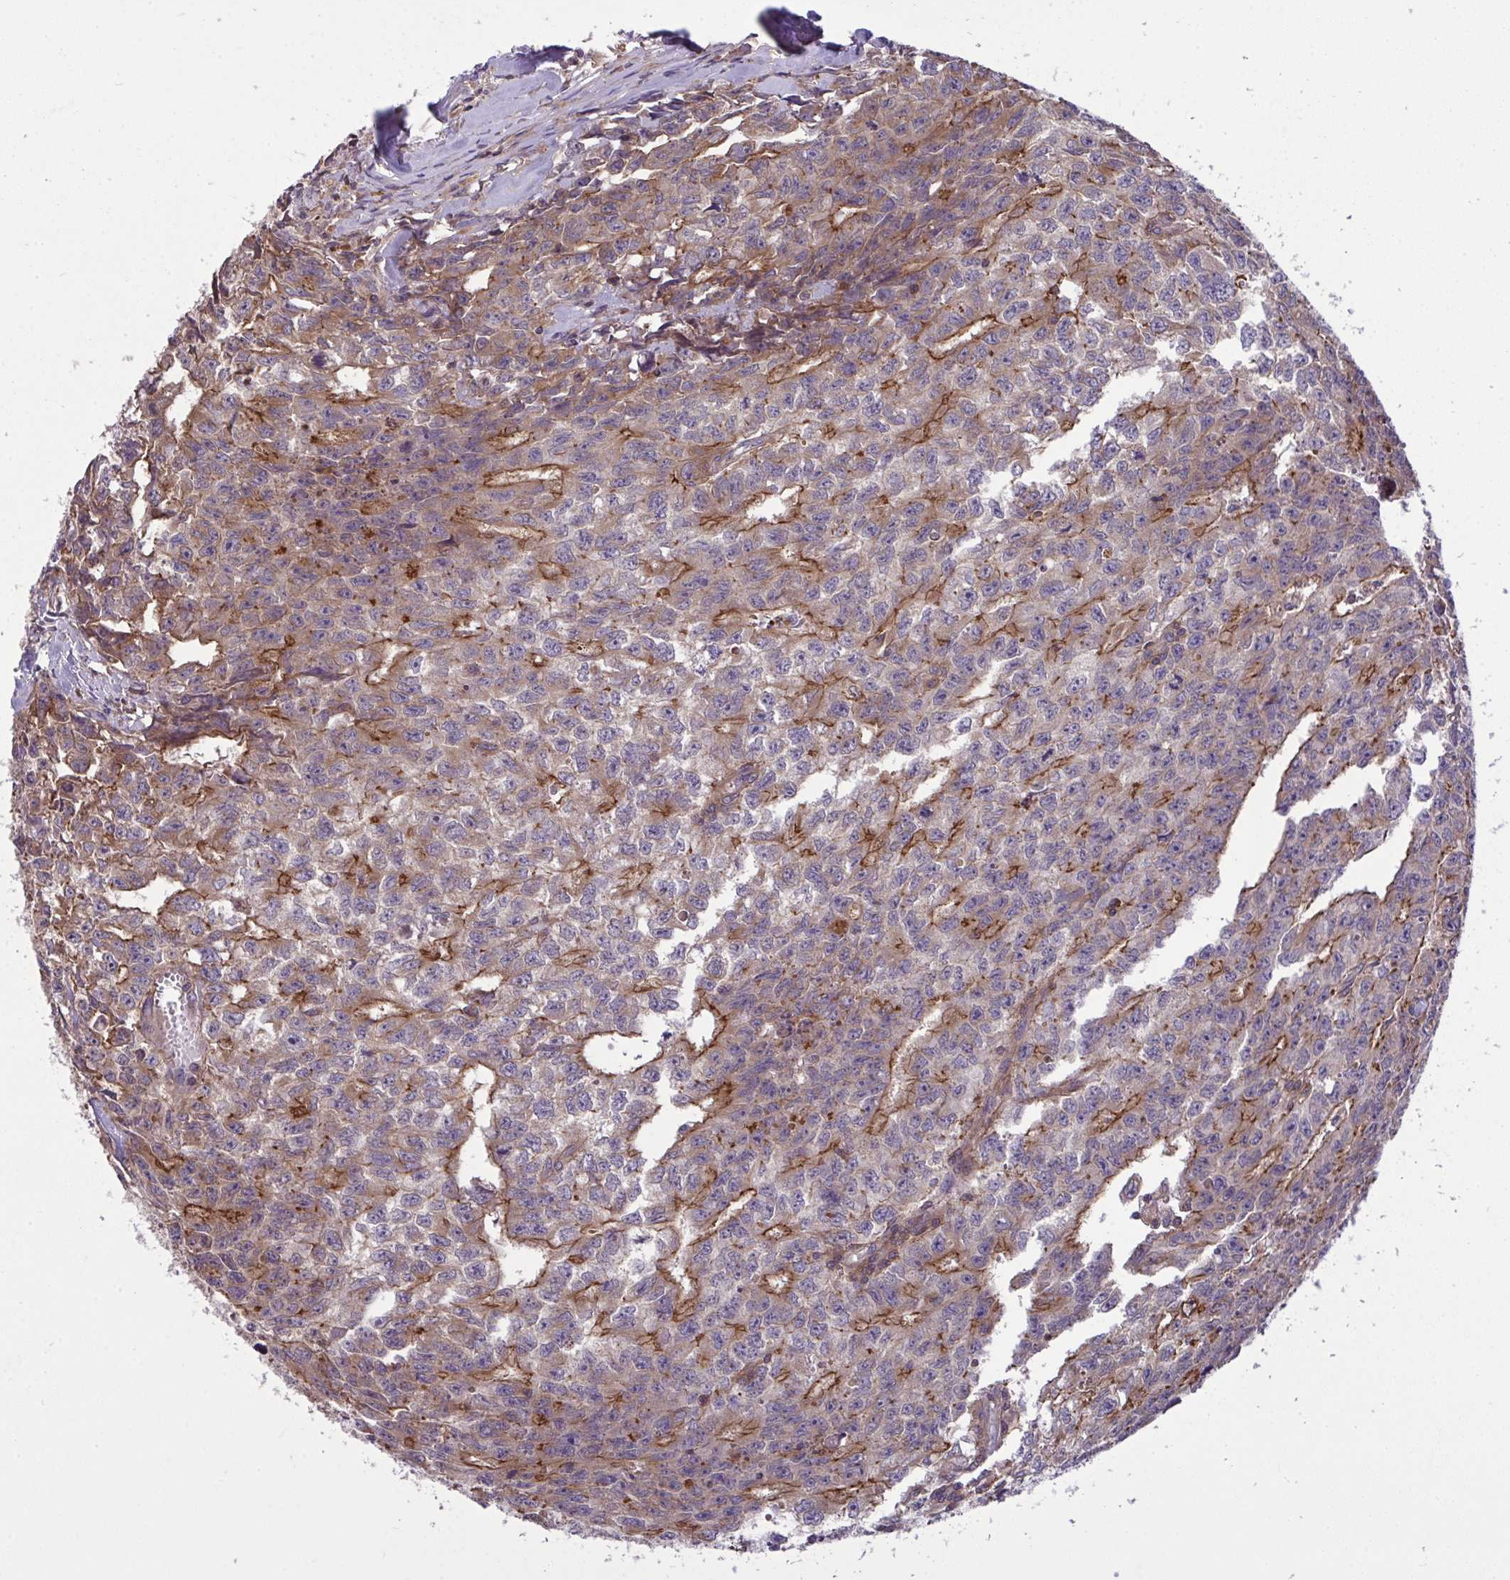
{"staining": {"intensity": "moderate", "quantity": "25%-75%", "location": "cytoplasmic/membranous"}, "tissue": "testis cancer", "cell_type": "Tumor cells", "image_type": "cancer", "snomed": [{"axis": "morphology", "description": "Carcinoma, Embryonal, NOS"}, {"axis": "morphology", "description": "Teratoma, malignant, NOS"}, {"axis": "topography", "description": "Testis"}], "caption": "Protein staining of testis cancer (embryonal carcinoma) tissue demonstrates moderate cytoplasmic/membranous staining in approximately 25%-75% of tumor cells.", "gene": "GRB14", "patient": {"sex": "male", "age": 24}}